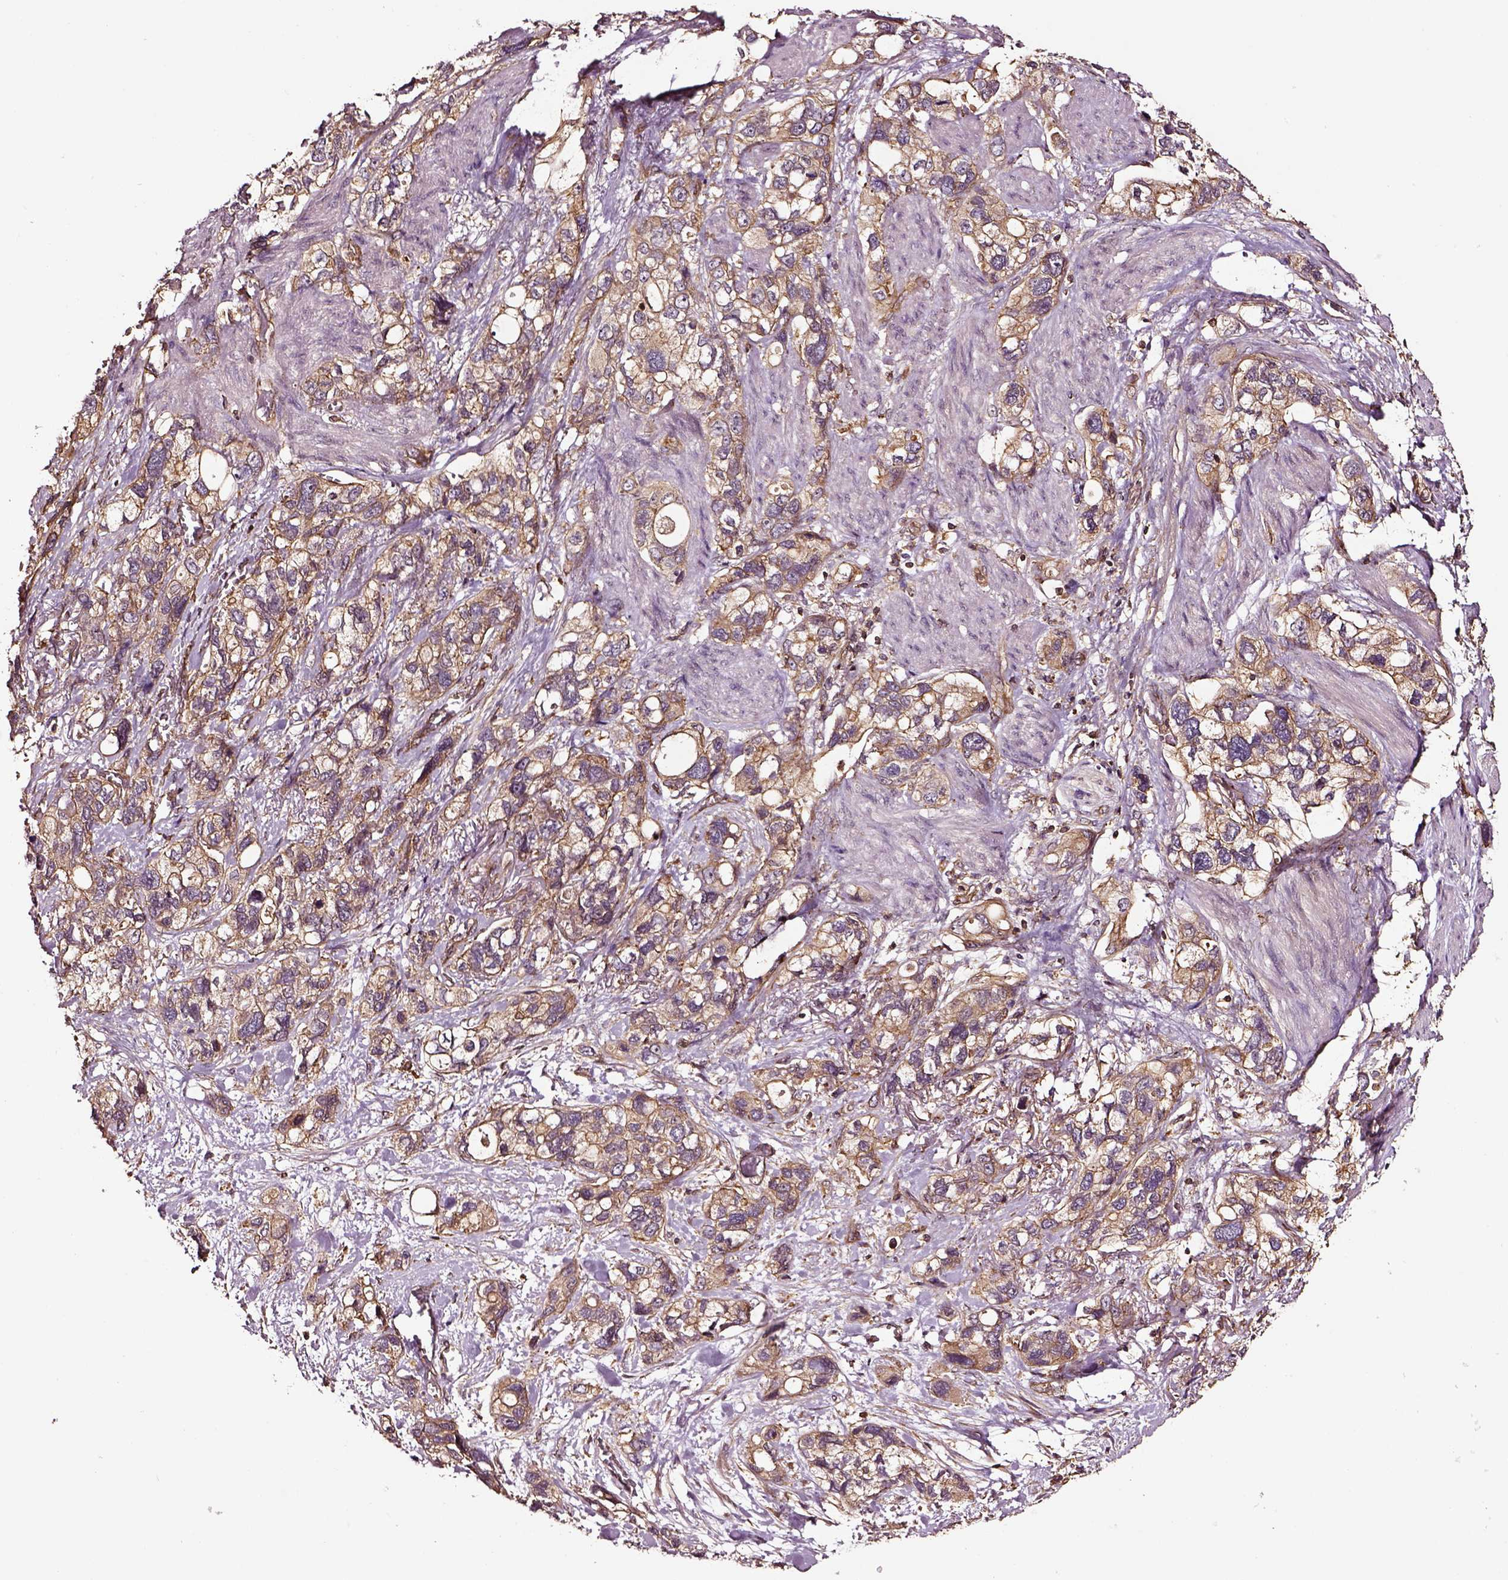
{"staining": {"intensity": "moderate", "quantity": ">75%", "location": "cytoplasmic/membranous"}, "tissue": "stomach cancer", "cell_type": "Tumor cells", "image_type": "cancer", "snomed": [{"axis": "morphology", "description": "Adenocarcinoma, NOS"}, {"axis": "topography", "description": "Stomach, upper"}], "caption": "Stomach cancer (adenocarcinoma) tissue exhibits moderate cytoplasmic/membranous positivity in about >75% of tumor cells, visualized by immunohistochemistry.", "gene": "RASSF5", "patient": {"sex": "female", "age": 81}}